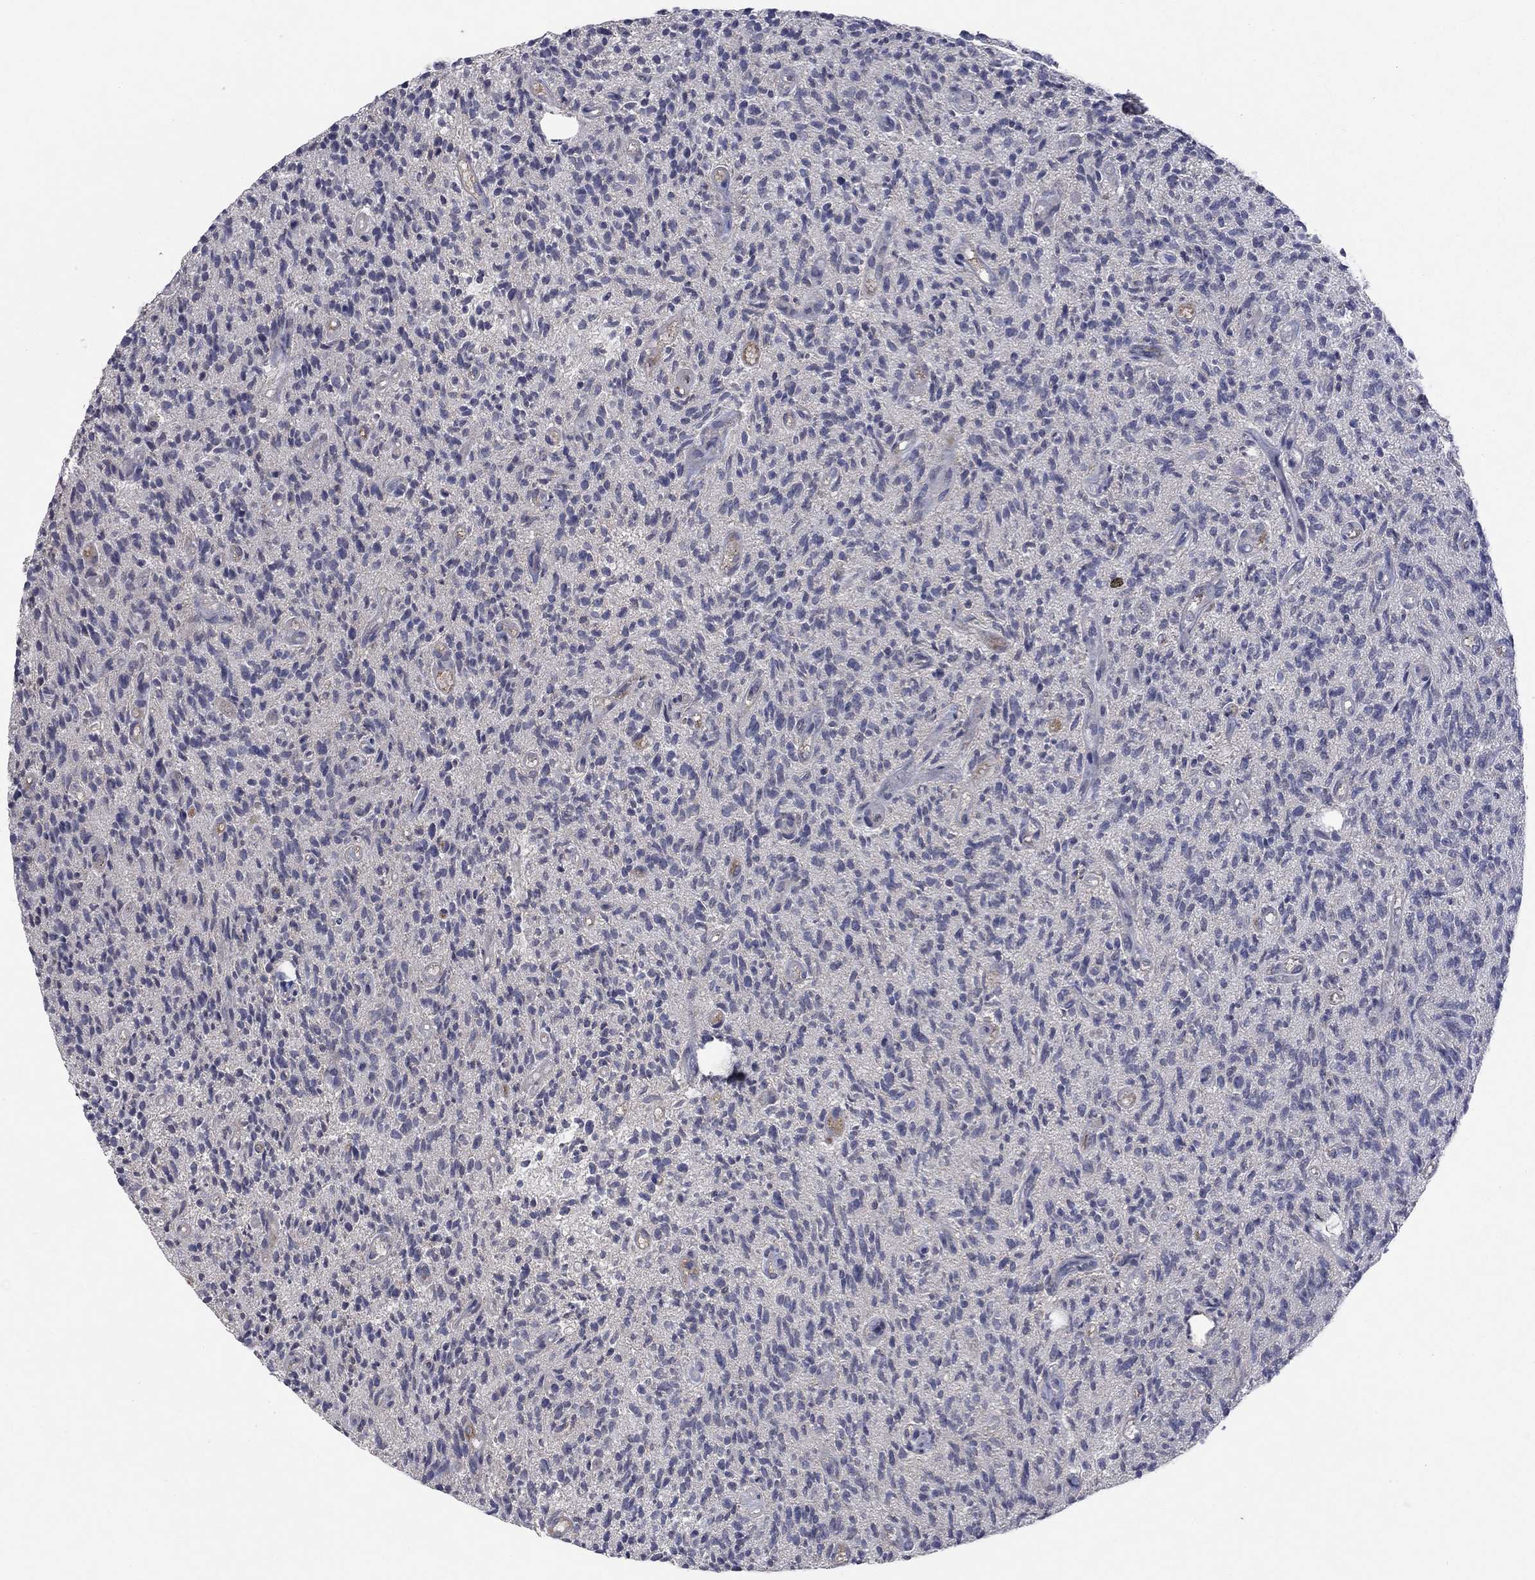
{"staining": {"intensity": "negative", "quantity": "none", "location": "none"}, "tissue": "glioma", "cell_type": "Tumor cells", "image_type": "cancer", "snomed": [{"axis": "morphology", "description": "Glioma, malignant, High grade"}, {"axis": "topography", "description": "Brain"}], "caption": "Tumor cells show no significant protein expression in malignant glioma (high-grade).", "gene": "IL4", "patient": {"sex": "male", "age": 64}}